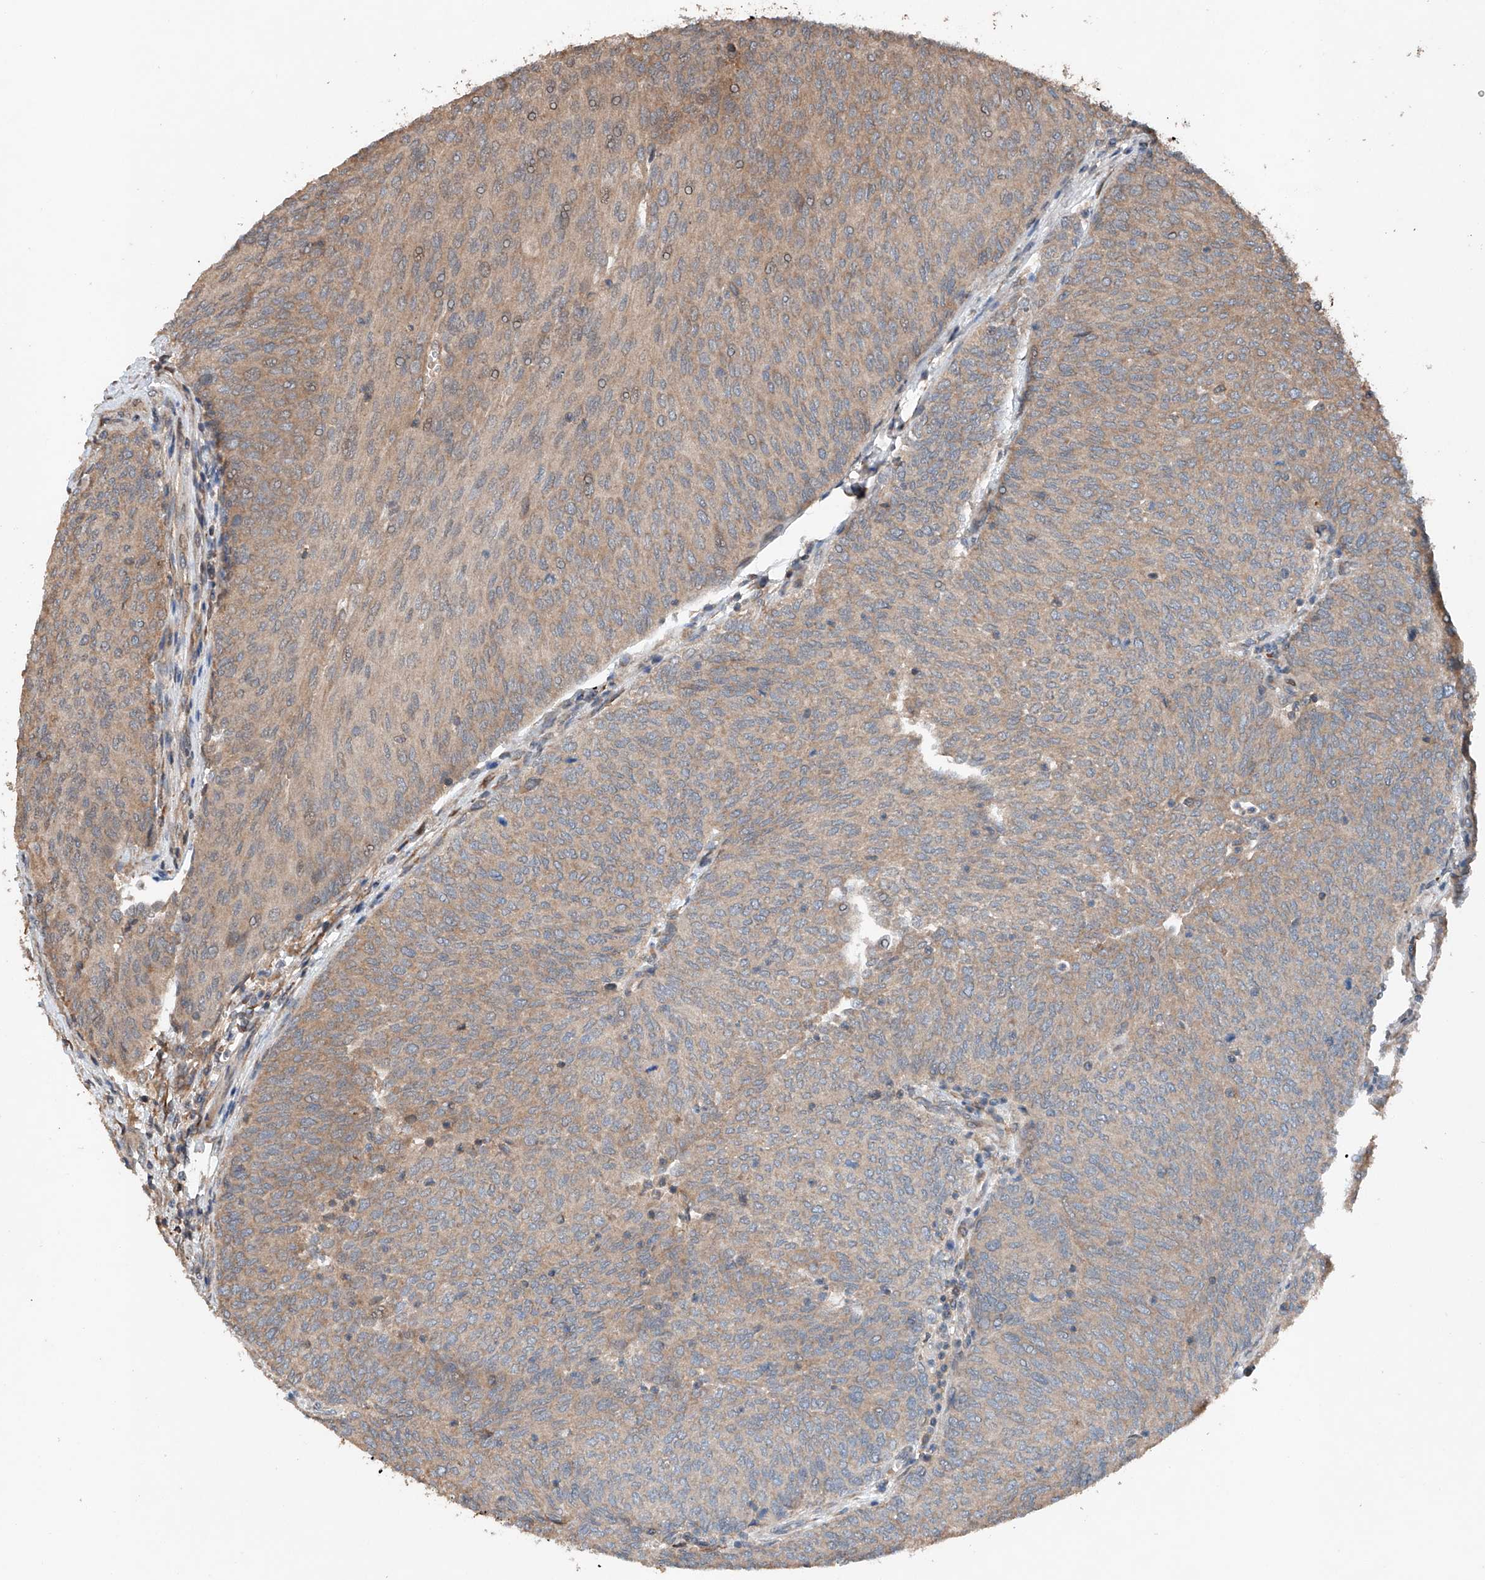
{"staining": {"intensity": "moderate", "quantity": ">75%", "location": "cytoplasmic/membranous"}, "tissue": "urothelial cancer", "cell_type": "Tumor cells", "image_type": "cancer", "snomed": [{"axis": "morphology", "description": "Urothelial carcinoma, Low grade"}, {"axis": "topography", "description": "Urinary bladder"}], "caption": "Protein staining of urothelial cancer tissue demonstrates moderate cytoplasmic/membranous positivity in approximately >75% of tumor cells.", "gene": "AP4B1", "patient": {"sex": "female", "age": 79}}